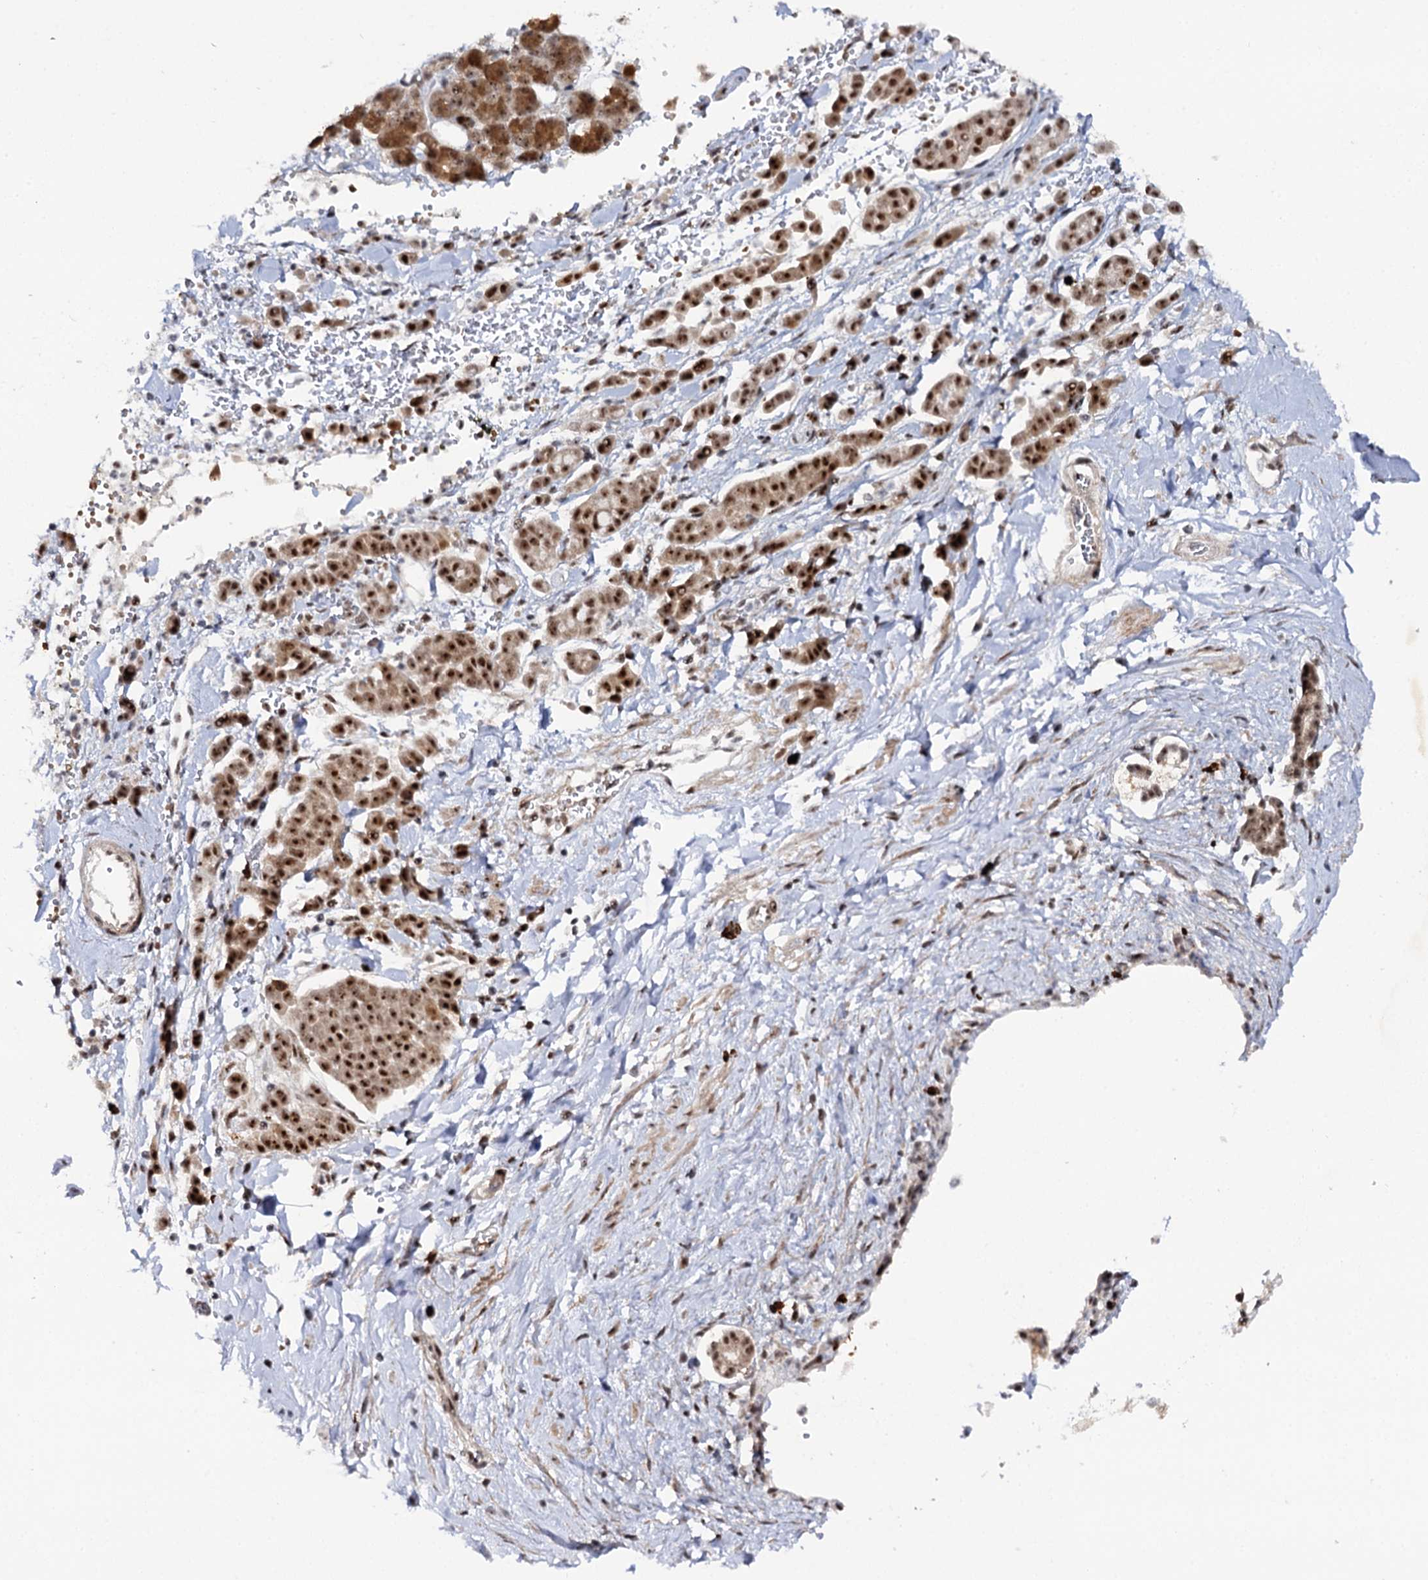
{"staining": {"intensity": "strong", "quantity": ">75%", "location": "cytoplasmic/membranous,nuclear"}, "tissue": "pancreatic cancer", "cell_type": "Tumor cells", "image_type": "cancer", "snomed": [{"axis": "morphology", "description": "Normal tissue, NOS"}, {"axis": "morphology", "description": "Adenocarcinoma, NOS"}, {"axis": "topography", "description": "Pancreas"}], "caption": "Immunohistochemistry (IHC) of human pancreatic cancer (adenocarcinoma) reveals high levels of strong cytoplasmic/membranous and nuclear positivity in about >75% of tumor cells. The staining was performed using DAB to visualize the protein expression in brown, while the nuclei were stained in blue with hematoxylin (Magnification: 20x).", "gene": "BUD13", "patient": {"sex": "female", "age": 64}}